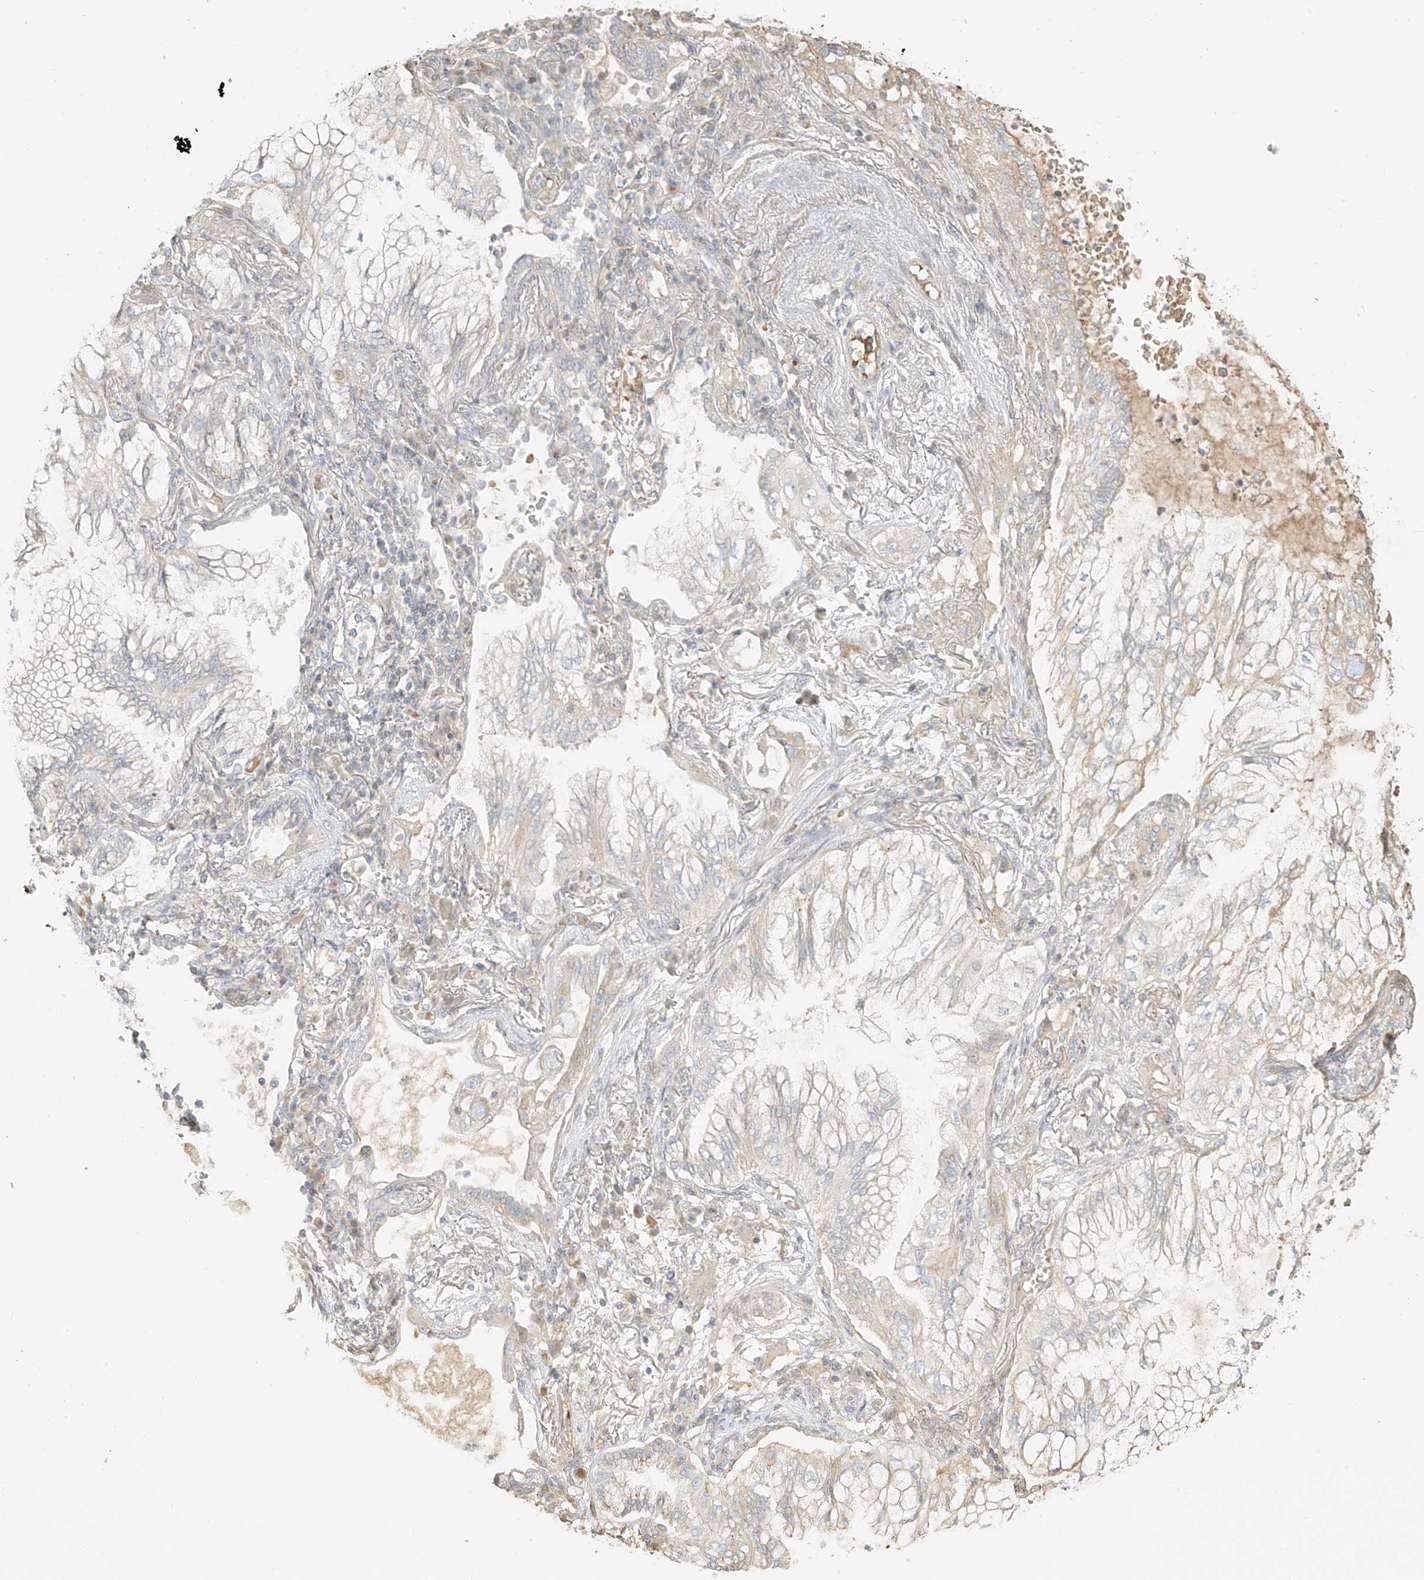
{"staining": {"intensity": "negative", "quantity": "none", "location": "none"}, "tissue": "lung cancer", "cell_type": "Tumor cells", "image_type": "cancer", "snomed": [{"axis": "morphology", "description": "Adenocarcinoma, NOS"}, {"axis": "topography", "description": "Lung"}], "caption": "A high-resolution image shows IHC staining of lung cancer (adenocarcinoma), which reveals no significant positivity in tumor cells.", "gene": "UPK1B", "patient": {"sex": "female", "age": 70}}